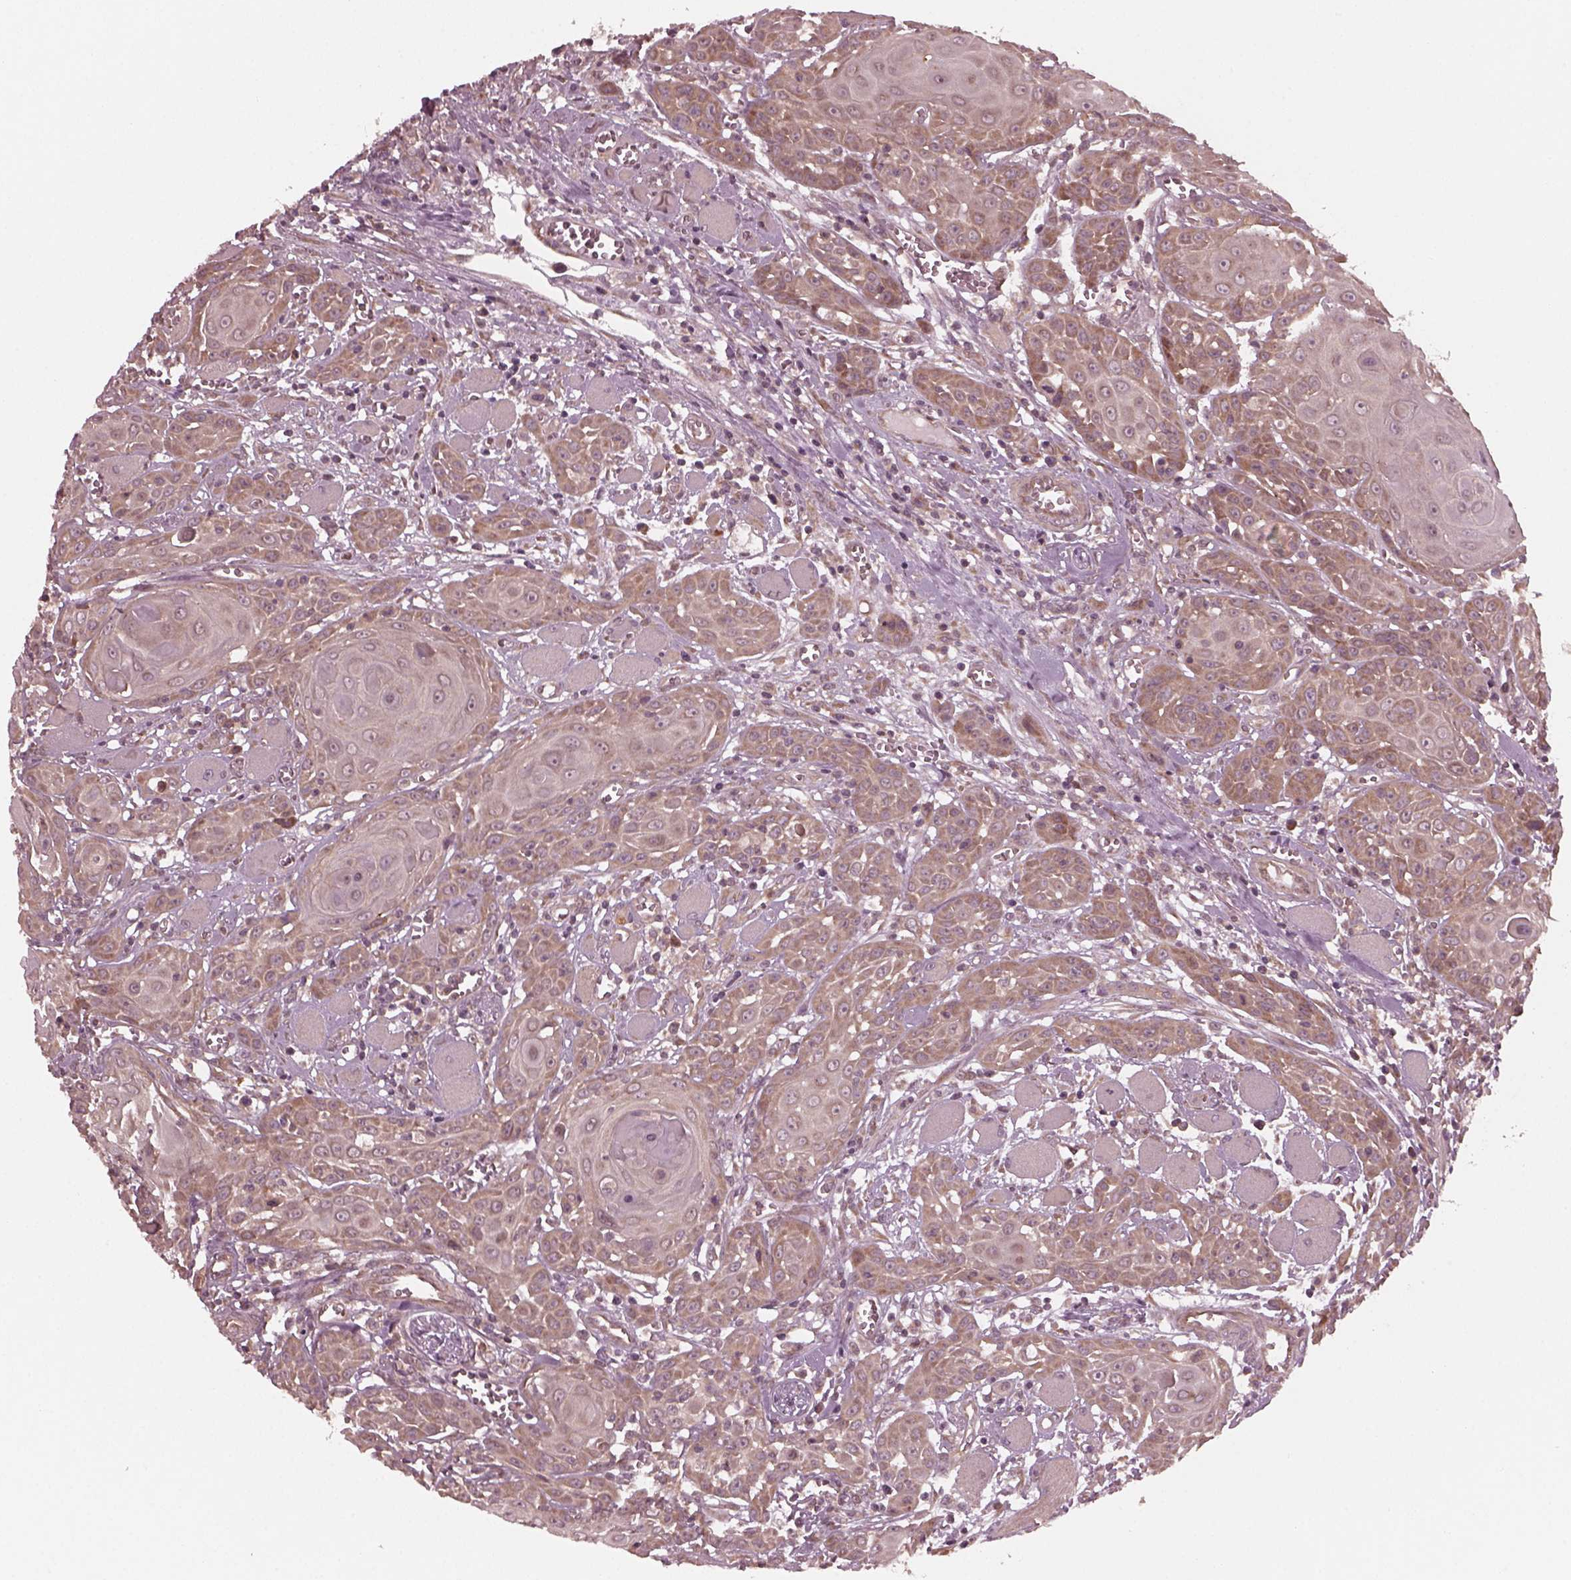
{"staining": {"intensity": "weak", "quantity": "25%-75%", "location": "cytoplasmic/membranous"}, "tissue": "head and neck cancer", "cell_type": "Tumor cells", "image_type": "cancer", "snomed": [{"axis": "morphology", "description": "Squamous cell carcinoma, NOS"}, {"axis": "topography", "description": "Head-Neck"}], "caption": "Head and neck squamous cell carcinoma stained with a protein marker demonstrates weak staining in tumor cells.", "gene": "FAF2", "patient": {"sex": "female", "age": 80}}